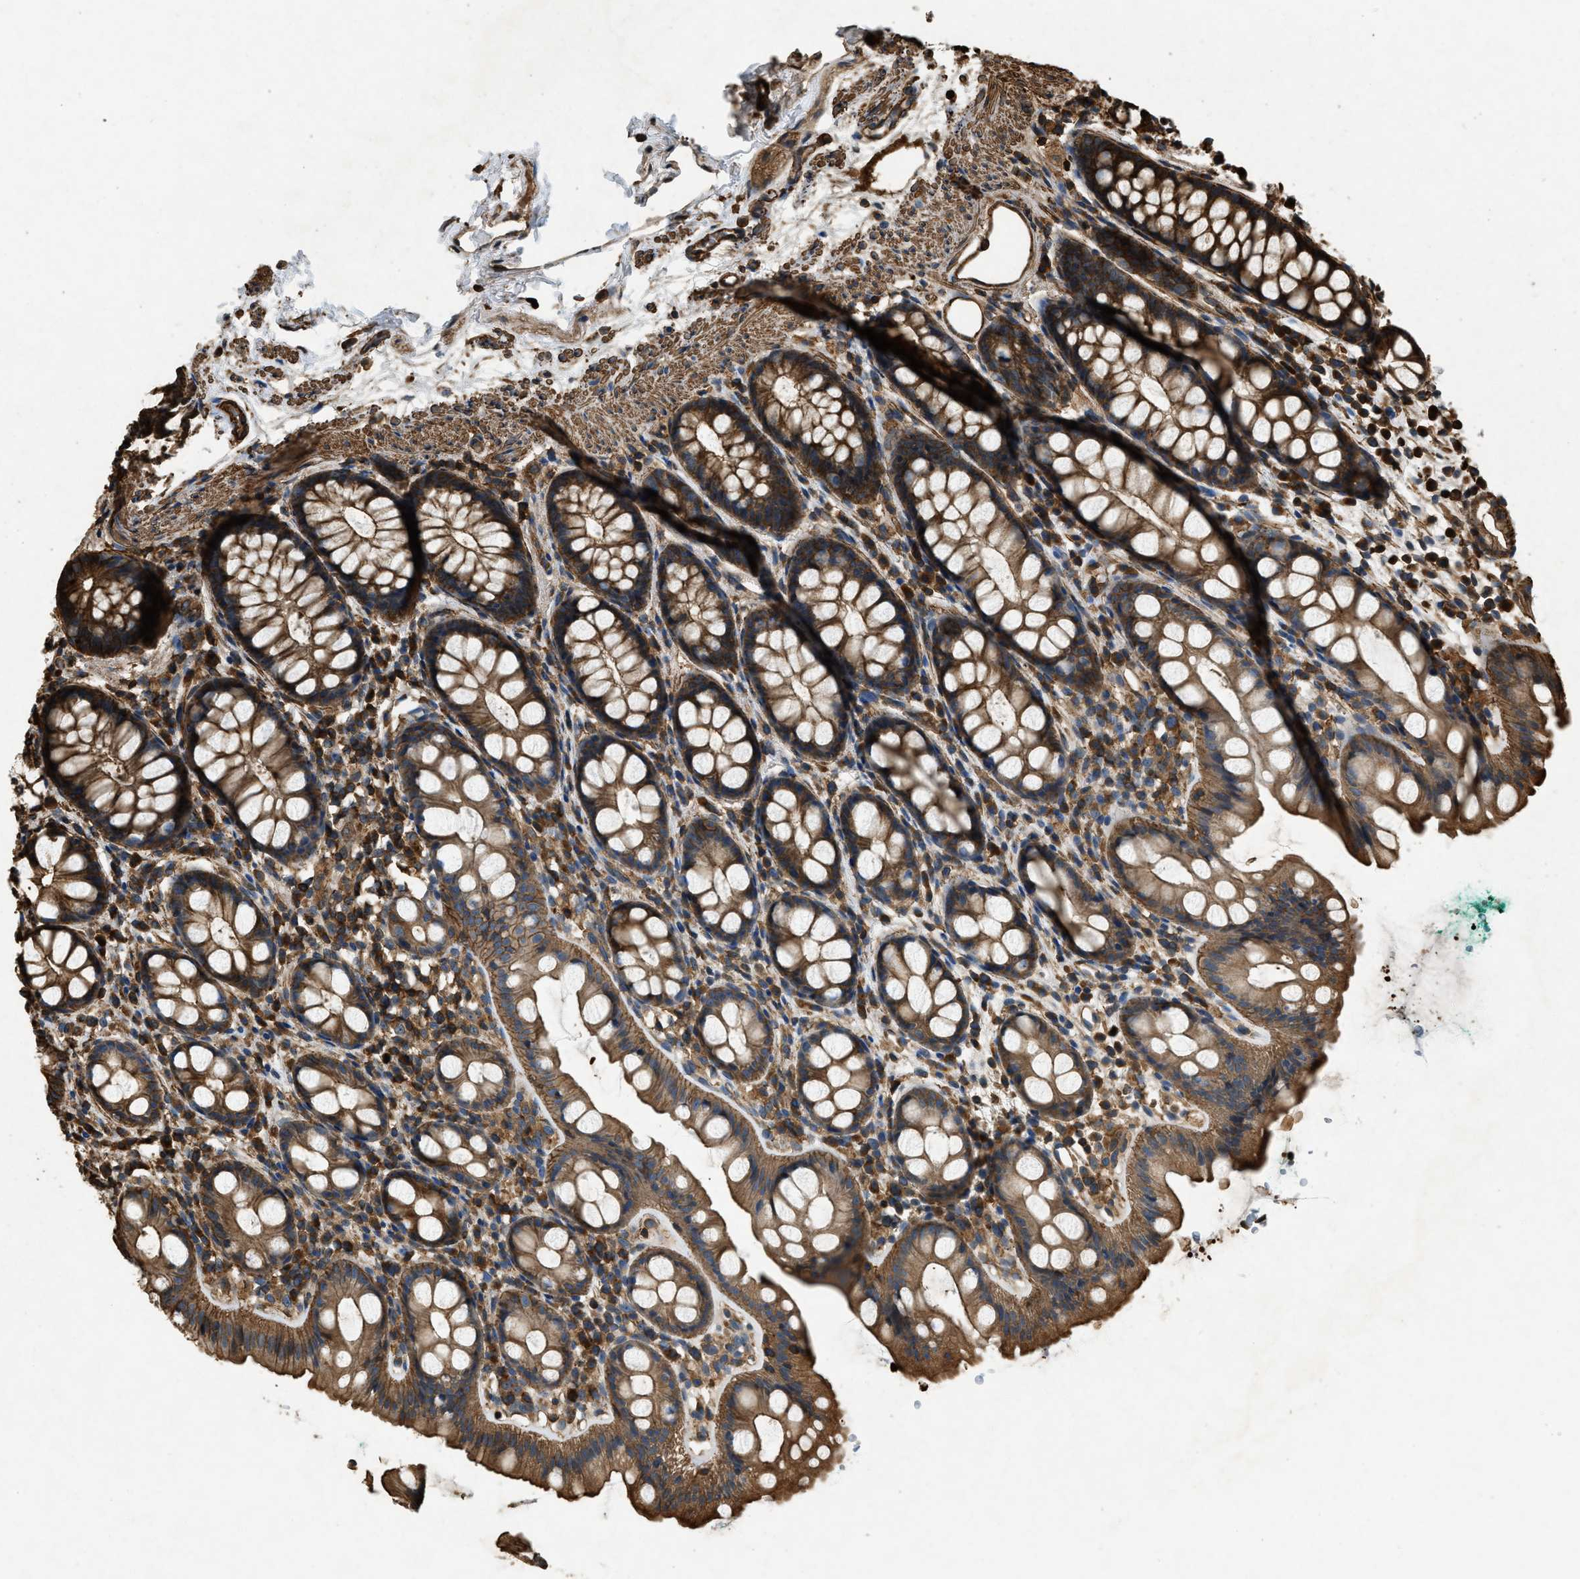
{"staining": {"intensity": "strong", "quantity": ">75%", "location": "cytoplasmic/membranous"}, "tissue": "rectum", "cell_type": "Glandular cells", "image_type": "normal", "snomed": [{"axis": "morphology", "description": "Normal tissue, NOS"}, {"axis": "topography", "description": "Rectum"}], "caption": "Protein staining reveals strong cytoplasmic/membranous positivity in approximately >75% of glandular cells in normal rectum. Nuclei are stained in blue.", "gene": "YARS1", "patient": {"sex": "female", "age": 65}}